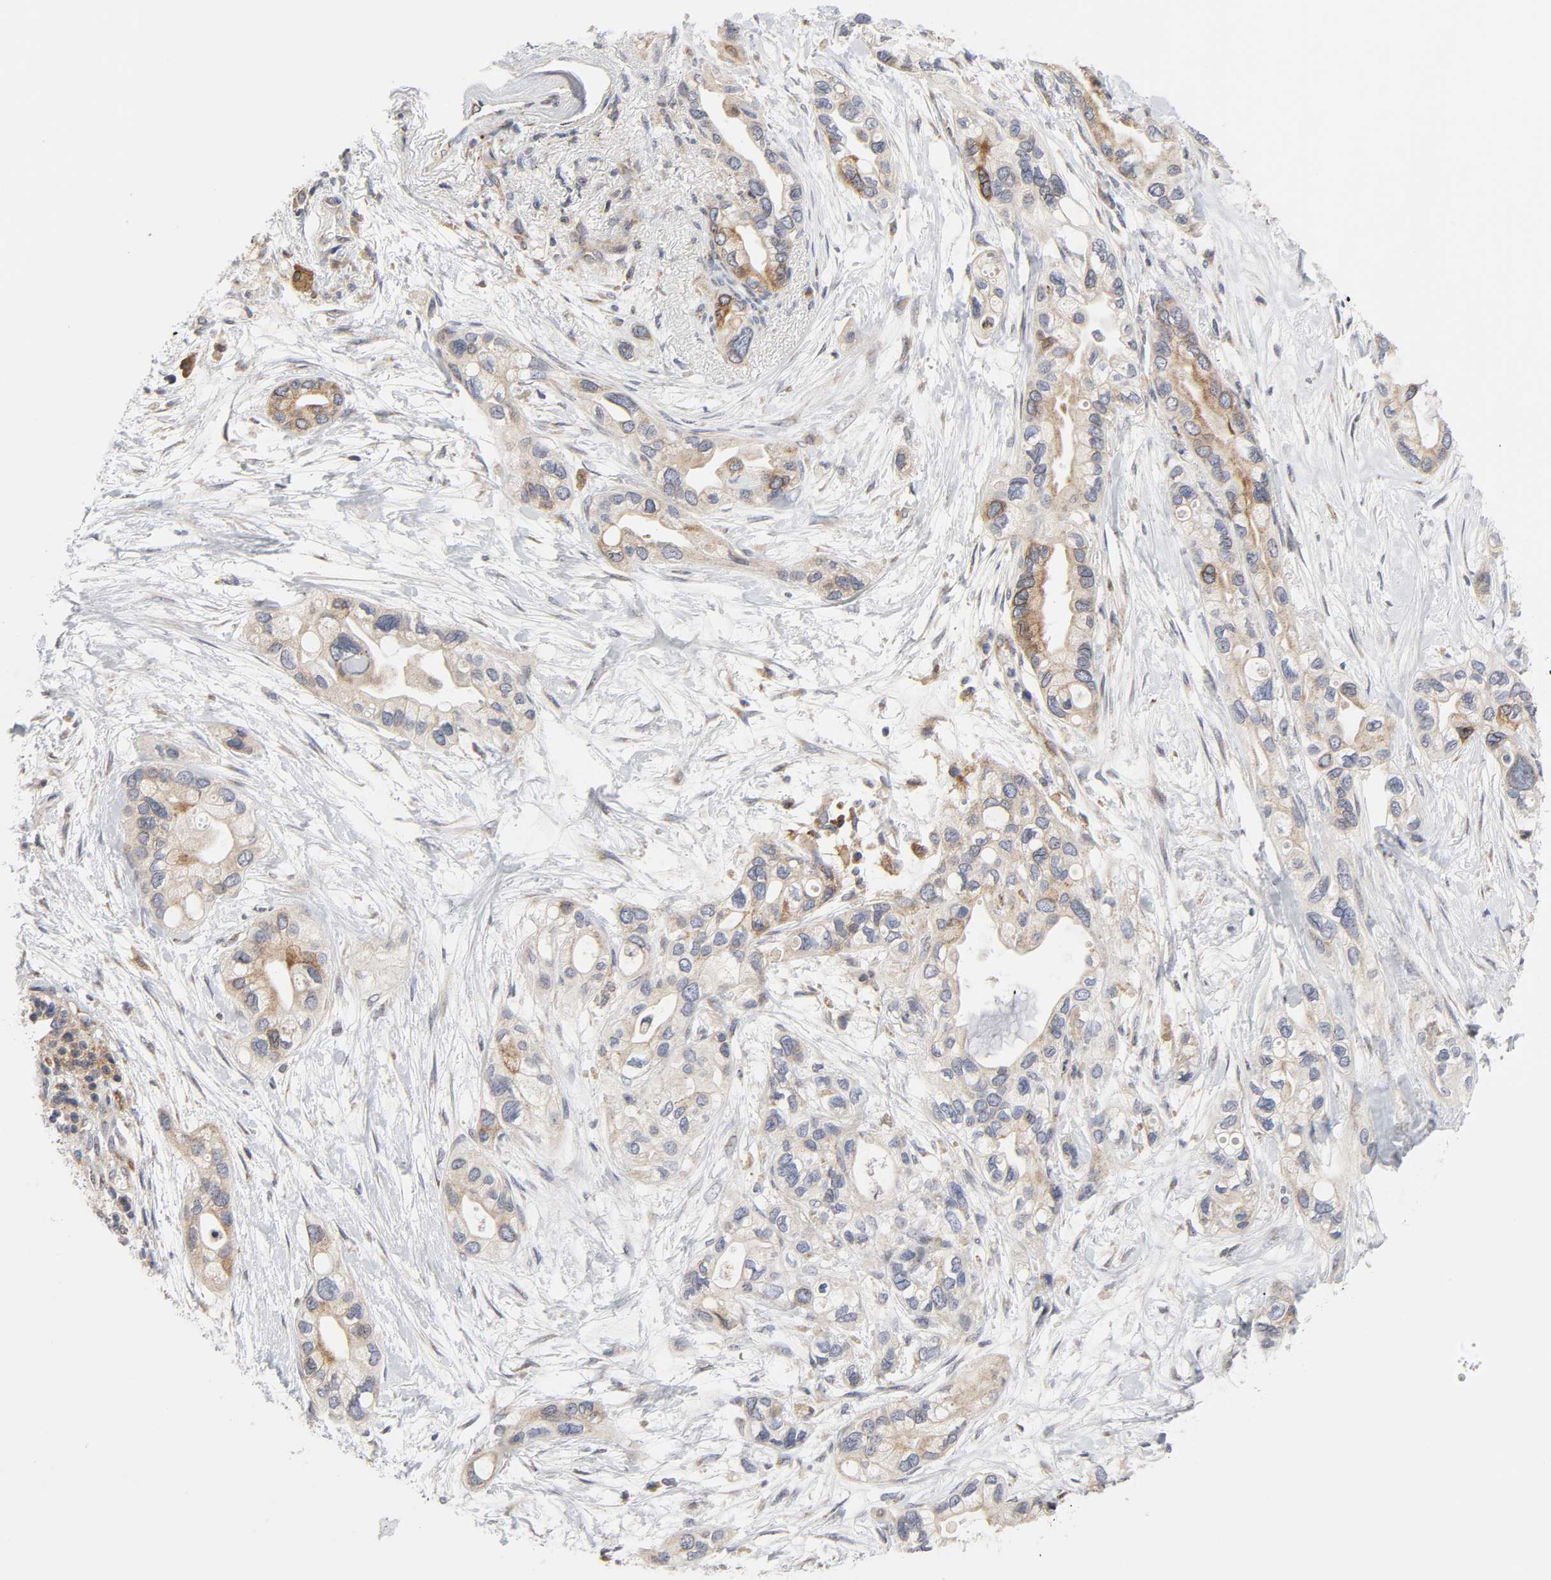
{"staining": {"intensity": "moderate", "quantity": ">75%", "location": "cytoplasmic/membranous"}, "tissue": "pancreatic cancer", "cell_type": "Tumor cells", "image_type": "cancer", "snomed": [{"axis": "morphology", "description": "Adenocarcinoma, NOS"}, {"axis": "topography", "description": "Pancreas"}], "caption": "Immunohistochemistry (IHC) photomicrograph of neoplastic tissue: human pancreatic cancer (adenocarcinoma) stained using IHC displays medium levels of moderate protein expression localized specifically in the cytoplasmic/membranous of tumor cells, appearing as a cytoplasmic/membranous brown color.", "gene": "BAX", "patient": {"sex": "female", "age": 77}}